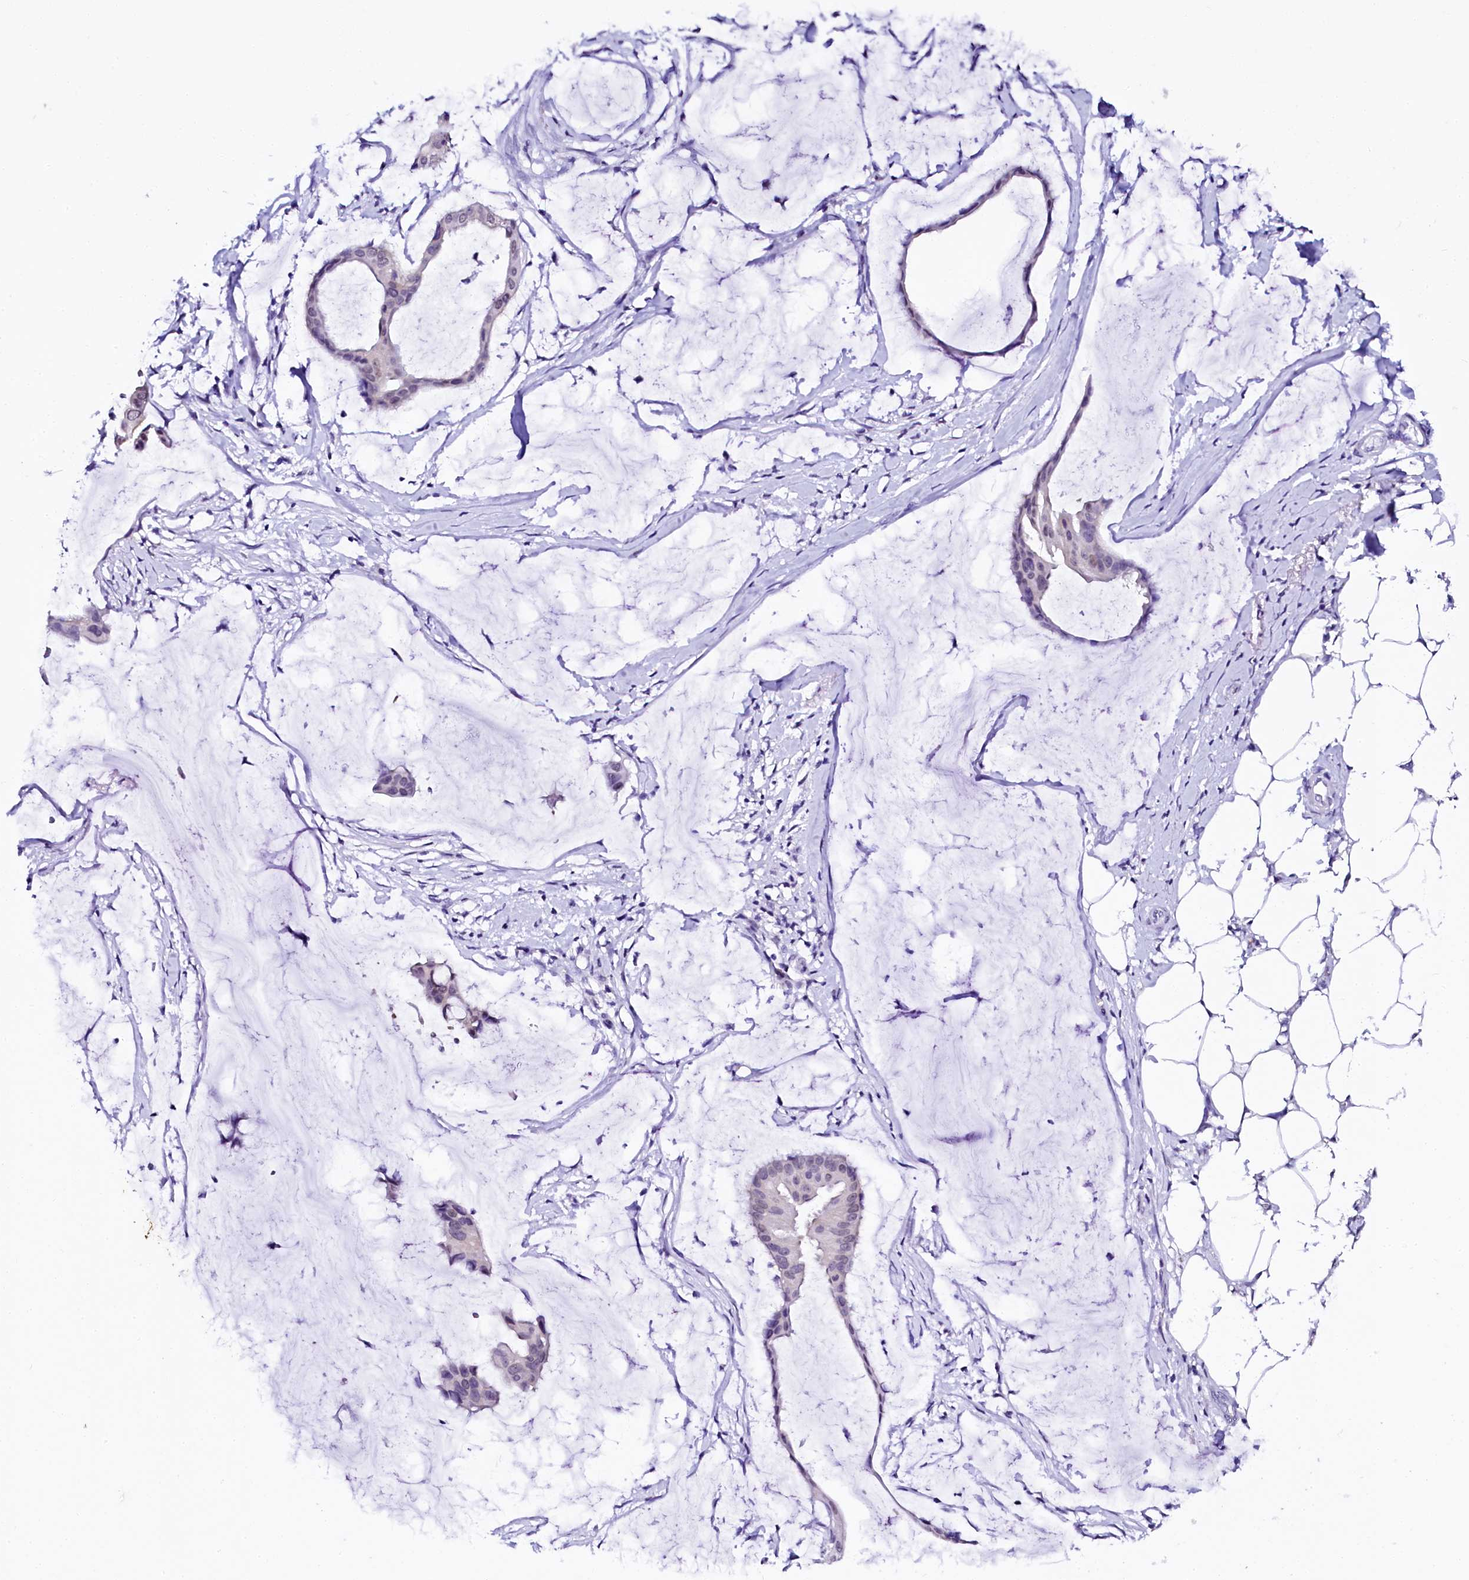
{"staining": {"intensity": "negative", "quantity": "none", "location": "none"}, "tissue": "ovarian cancer", "cell_type": "Tumor cells", "image_type": "cancer", "snomed": [{"axis": "morphology", "description": "Cystadenocarcinoma, mucinous, NOS"}, {"axis": "topography", "description": "Ovary"}], "caption": "Tumor cells show no significant protein expression in ovarian cancer (mucinous cystadenocarcinoma).", "gene": "SORD", "patient": {"sex": "female", "age": 73}}